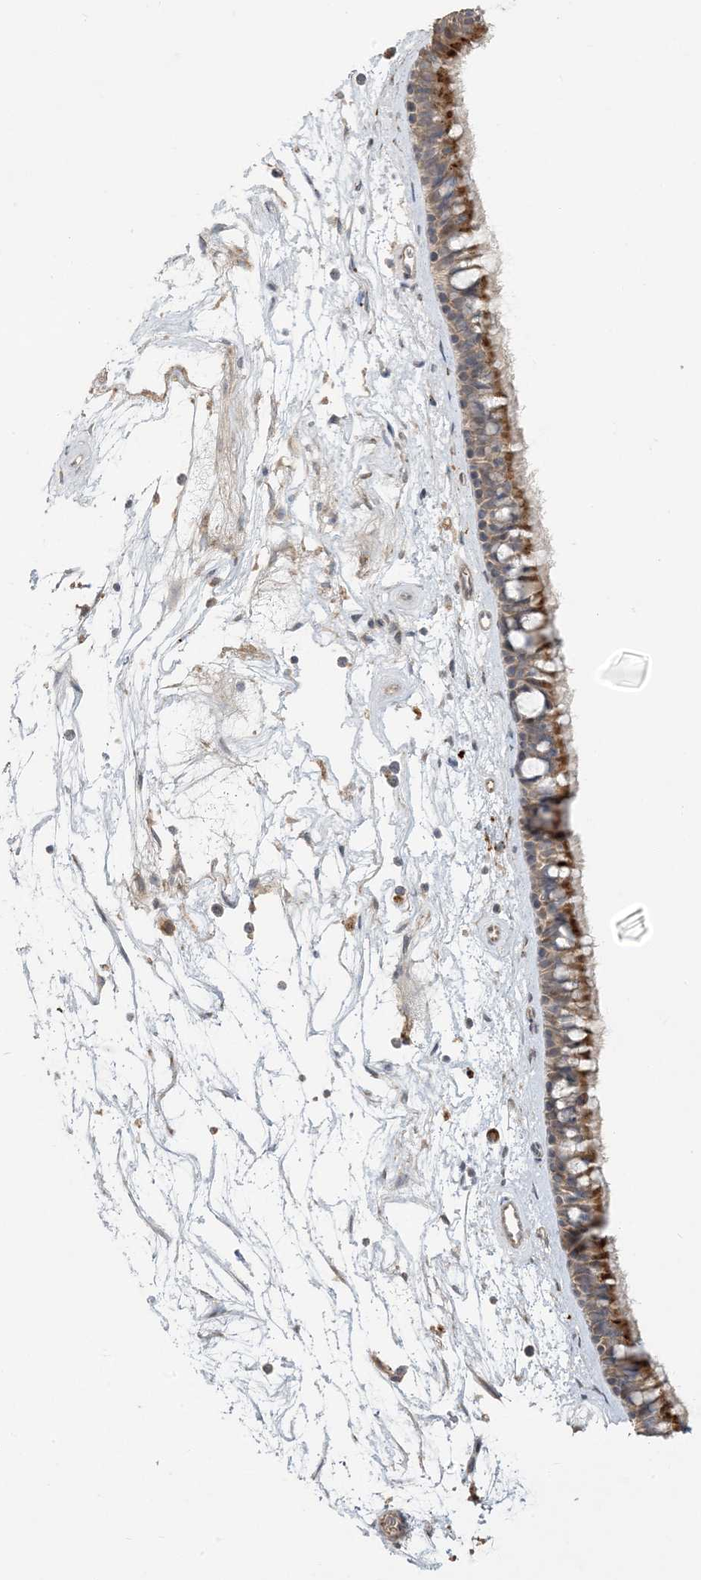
{"staining": {"intensity": "moderate", "quantity": ">75%", "location": "cytoplasmic/membranous"}, "tissue": "nasopharynx", "cell_type": "Respiratory epithelial cells", "image_type": "normal", "snomed": [{"axis": "morphology", "description": "Normal tissue, NOS"}, {"axis": "topography", "description": "Nasopharynx"}], "caption": "This micrograph reveals immunohistochemistry staining of benign human nasopharynx, with medium moderate cytoplasmic/membranous expression in approximately >75% of respiratory epithelial cells.", "gene": "LTN1", "patient": {"sex": "male", "age": 64}}